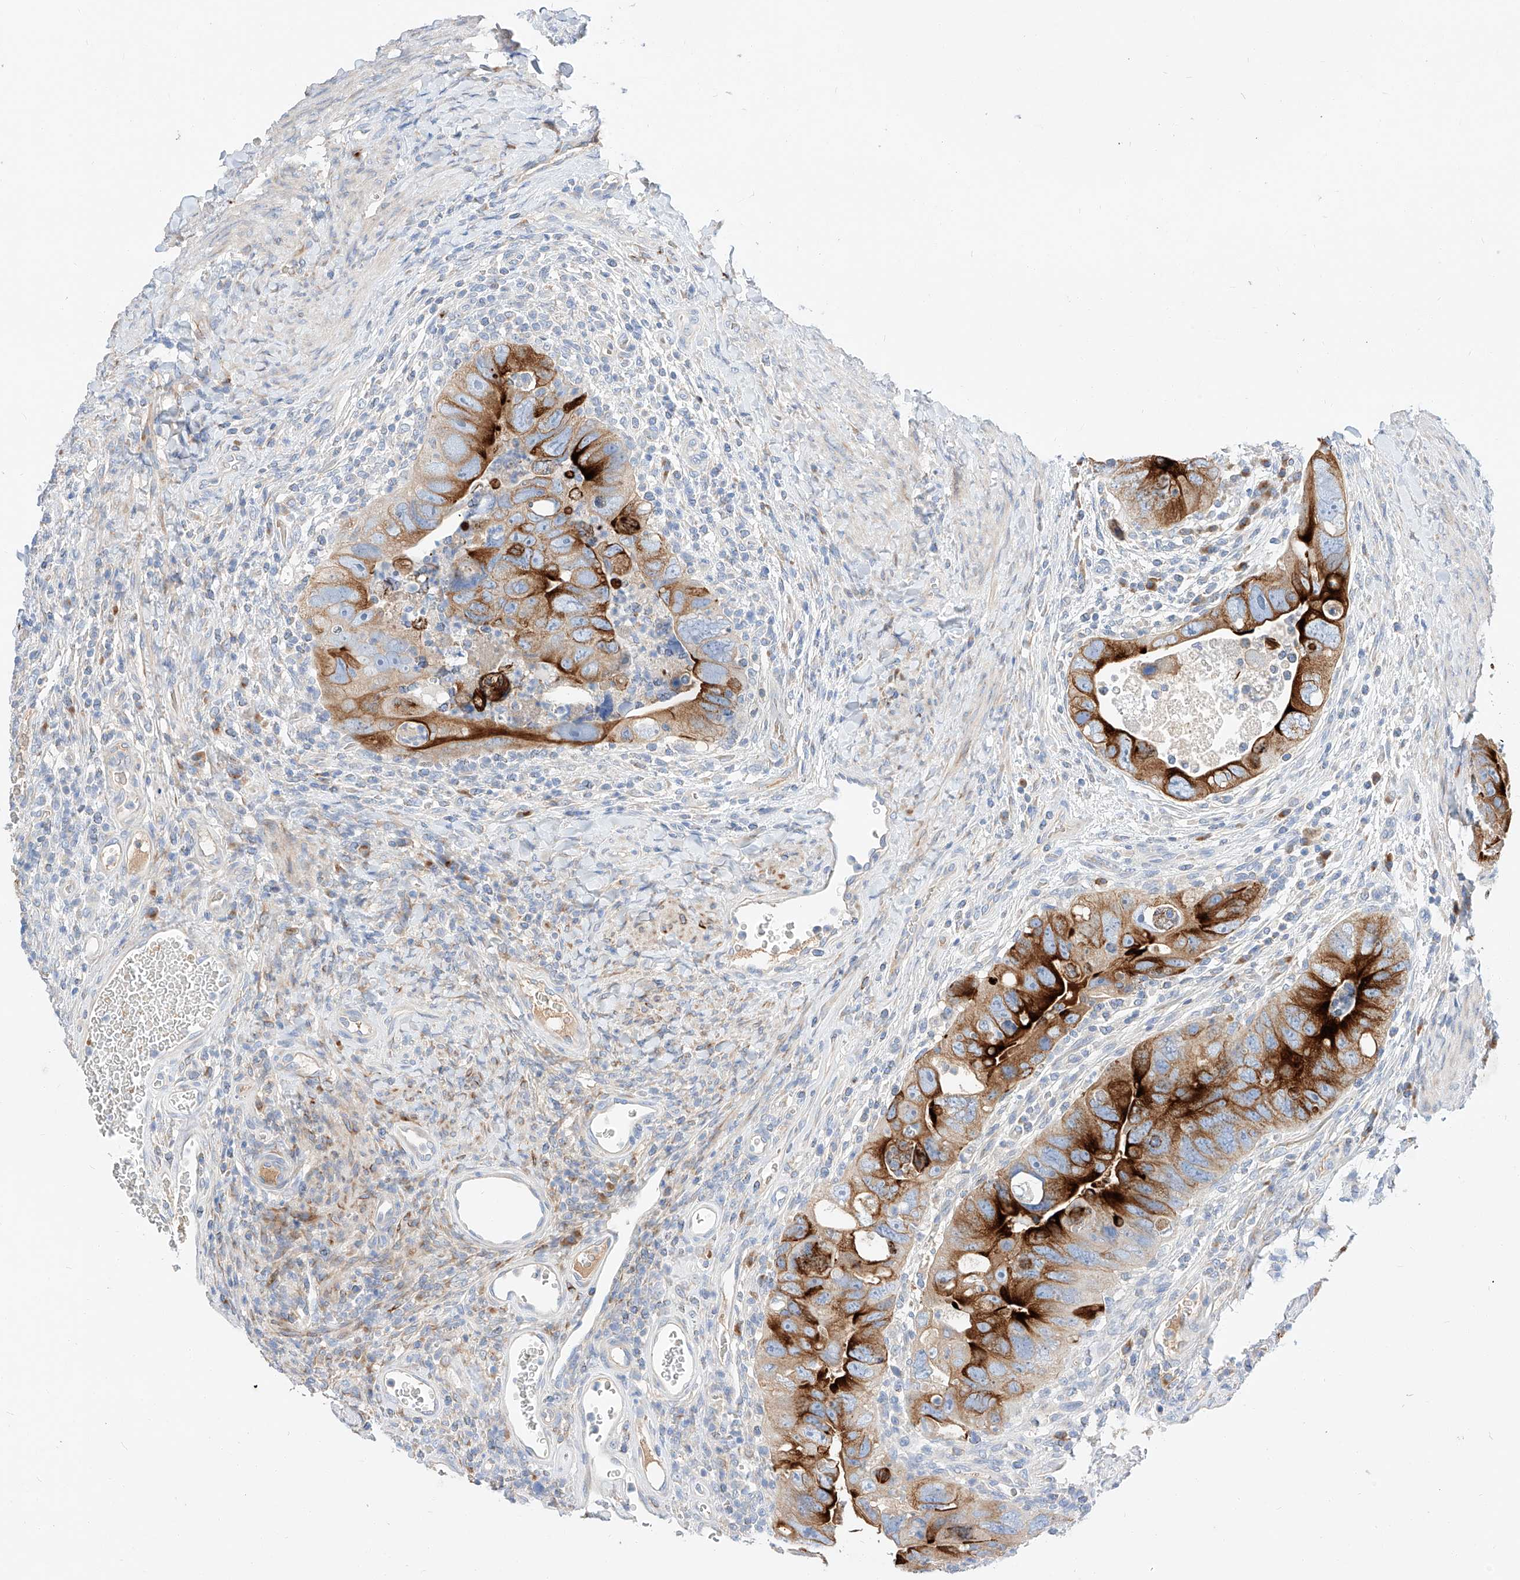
{"staining": {"intensity": "strong", "quantity": ">75%", "location": "cytoplasmic/membranous"}, "tissue": "colorectal cancer", "cell_type": "Tumor cells", "image_type": "cancer", "snomed": [{"axis": "morphology", "description": "Adenocarcinoma, NOS"}, {"axis": "topography", "description": "Rectum"}], "caption": "Brown immunohistochemical staining in colorectal cancer (adenocarcinoma) demonstrates strong cytoplasmic/membranous staining in about >75% of tumor cells. (Brightfield microscopy of DAB IHC at high magnification).", "gene": "MAP7", "patient": {"sex": "male", "age": 59}}